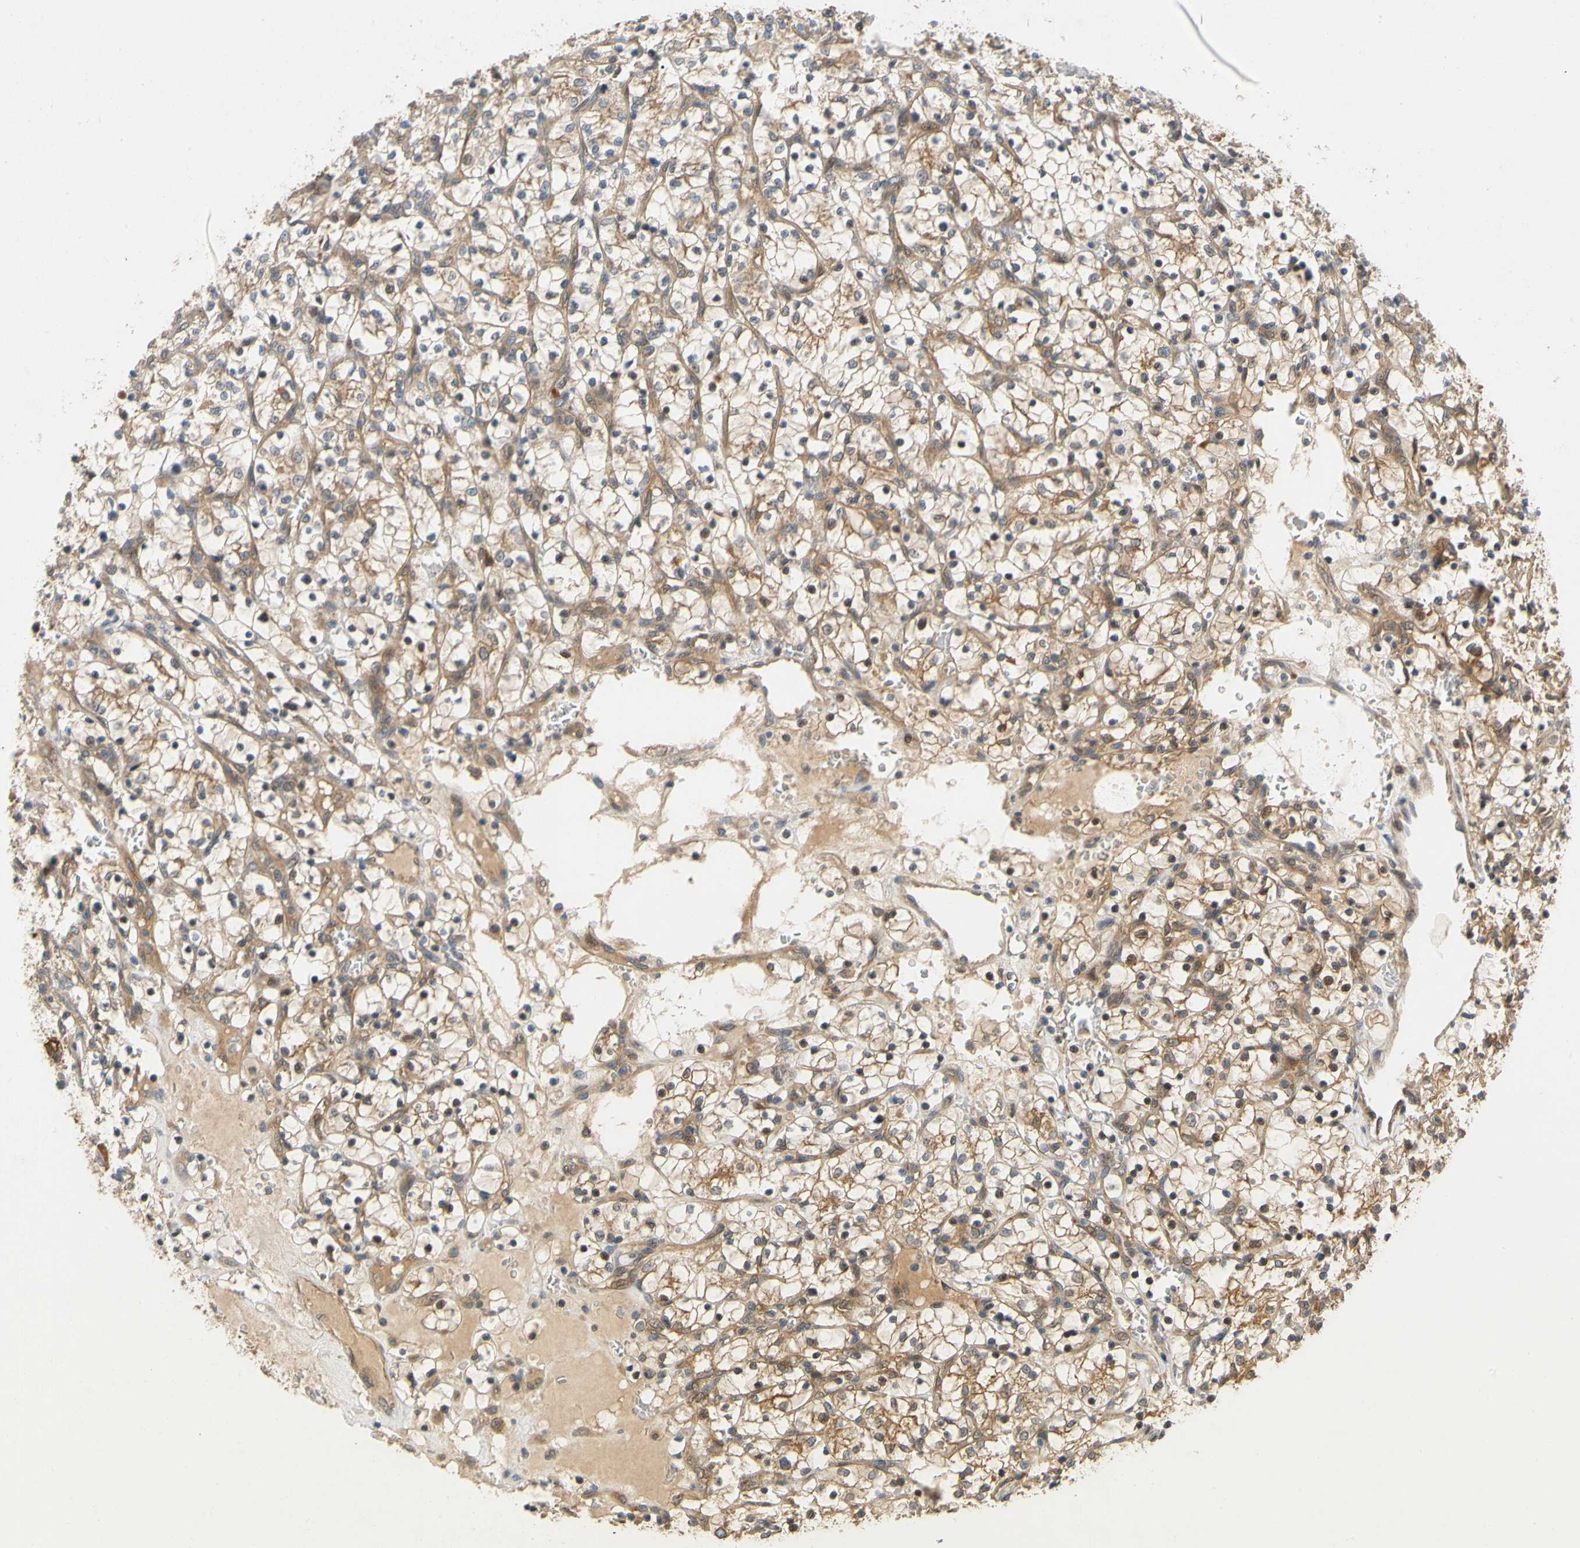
{"staining": {"intensity": "moderate", "quantity": ">75%", "location": "cytoplasmic/membranous"}, "tissue": "renal cancer", "cell_type": "Tumor cells", "image_type": "cancer", "snomed": [{"axis": "morphology", "description": "Adenocarcinoma, NOS"}, {"axis": "topography", "description": "Kidney"}], "caption": "Renal cancer stained with DAB (3,3'-diaminobenzidine) IHC shows medium levels of moderate cytoplasmic/membranous expression in approximately >75% of tumor cells.", "gene": "TDRP", "patient": {"sex": "female", "age": 69}}